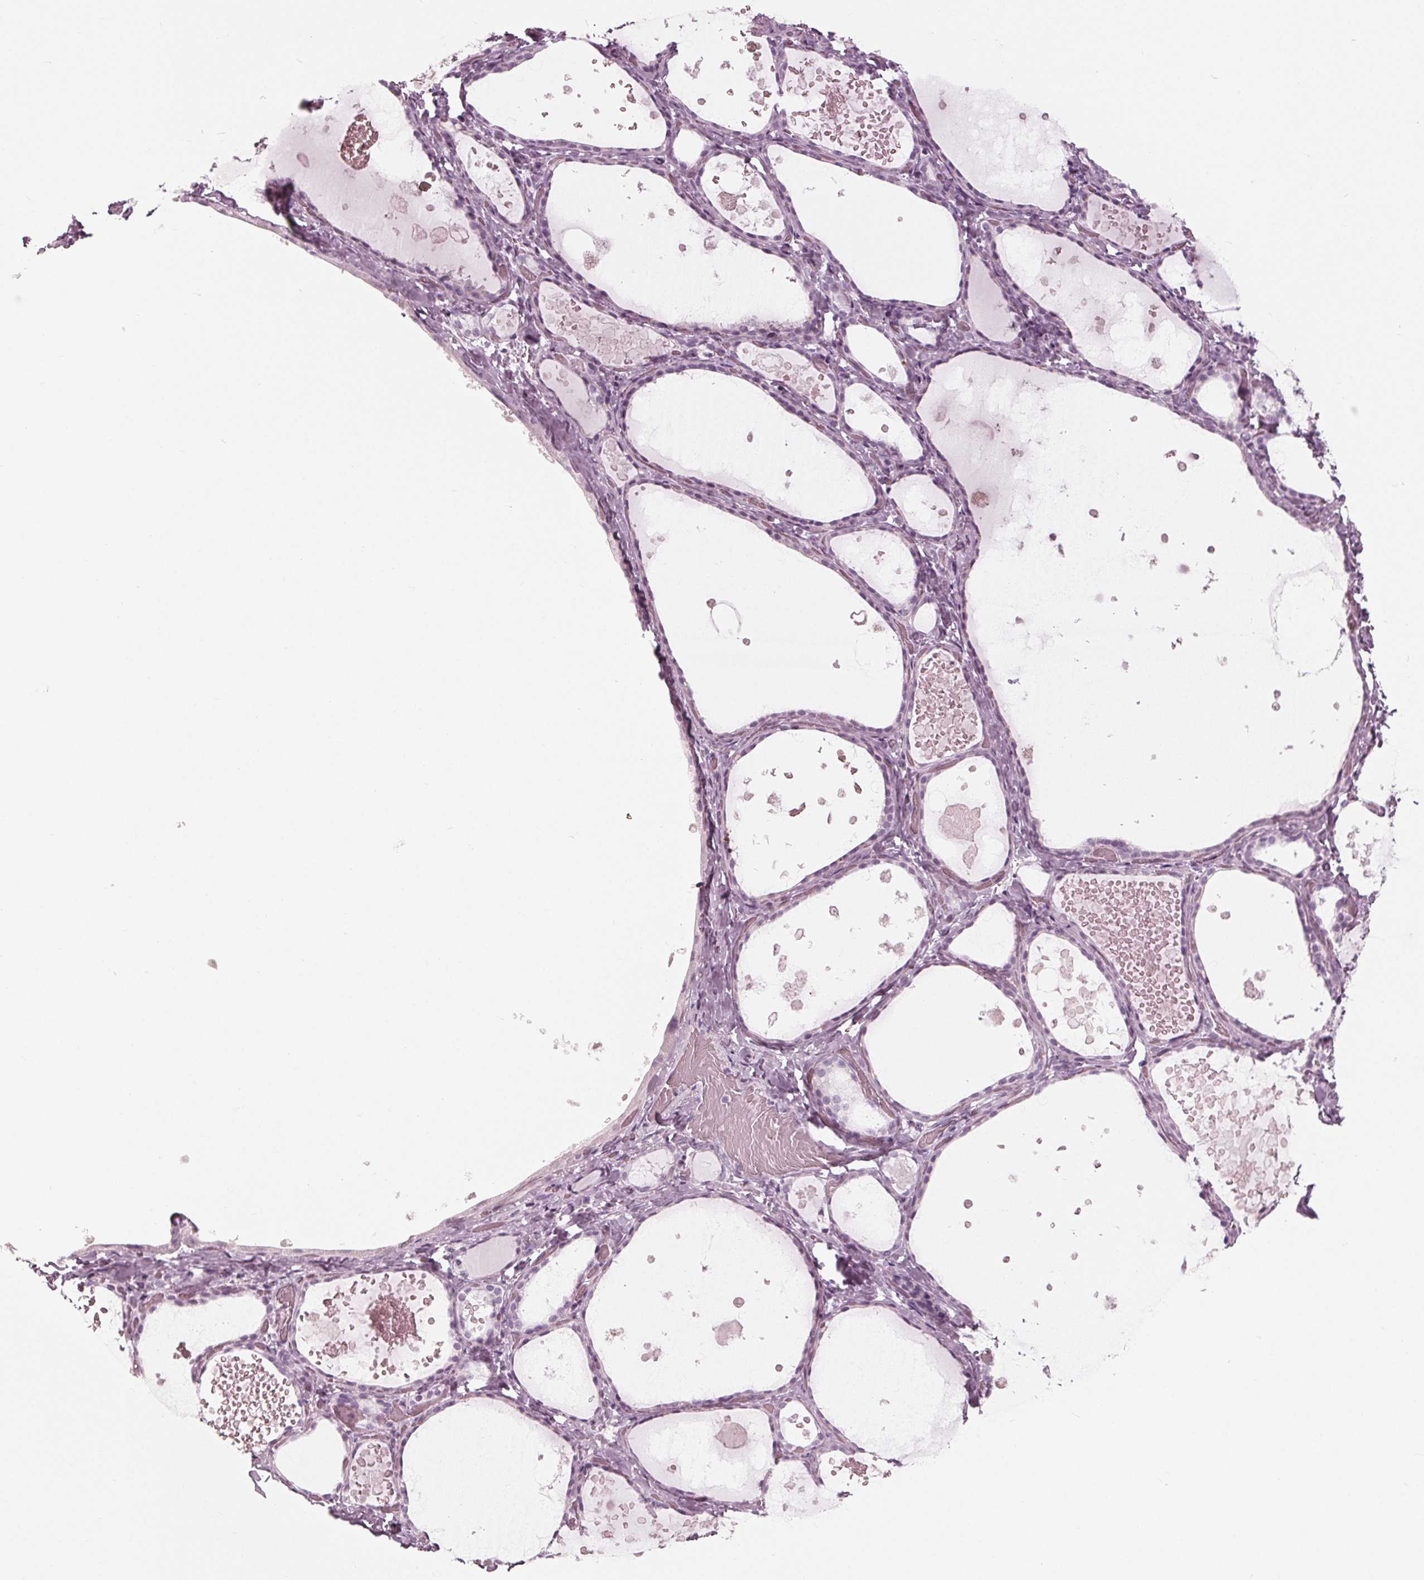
{"staining": {"intensity": "negative", "quantity": "none", "location": "none"}, "tissue": "thyroid gland", "cell_type": "Glandular cells", "image_type": "normal", "snomed": [{"axis": "morphology", "description": "Normal tissue, NOS"}, {"axis": "topography", "description": "Thyroid gland"}], "caption": "Micrograph shows no significant protein staining in glandular cells of benign thyroid gland. (Brightfield microscopy of DAB (3,3'-diaminobenzidine) IHC at high magnification).", "gene": "KRT28", "patient": {"sex": "female", "age": 56}}